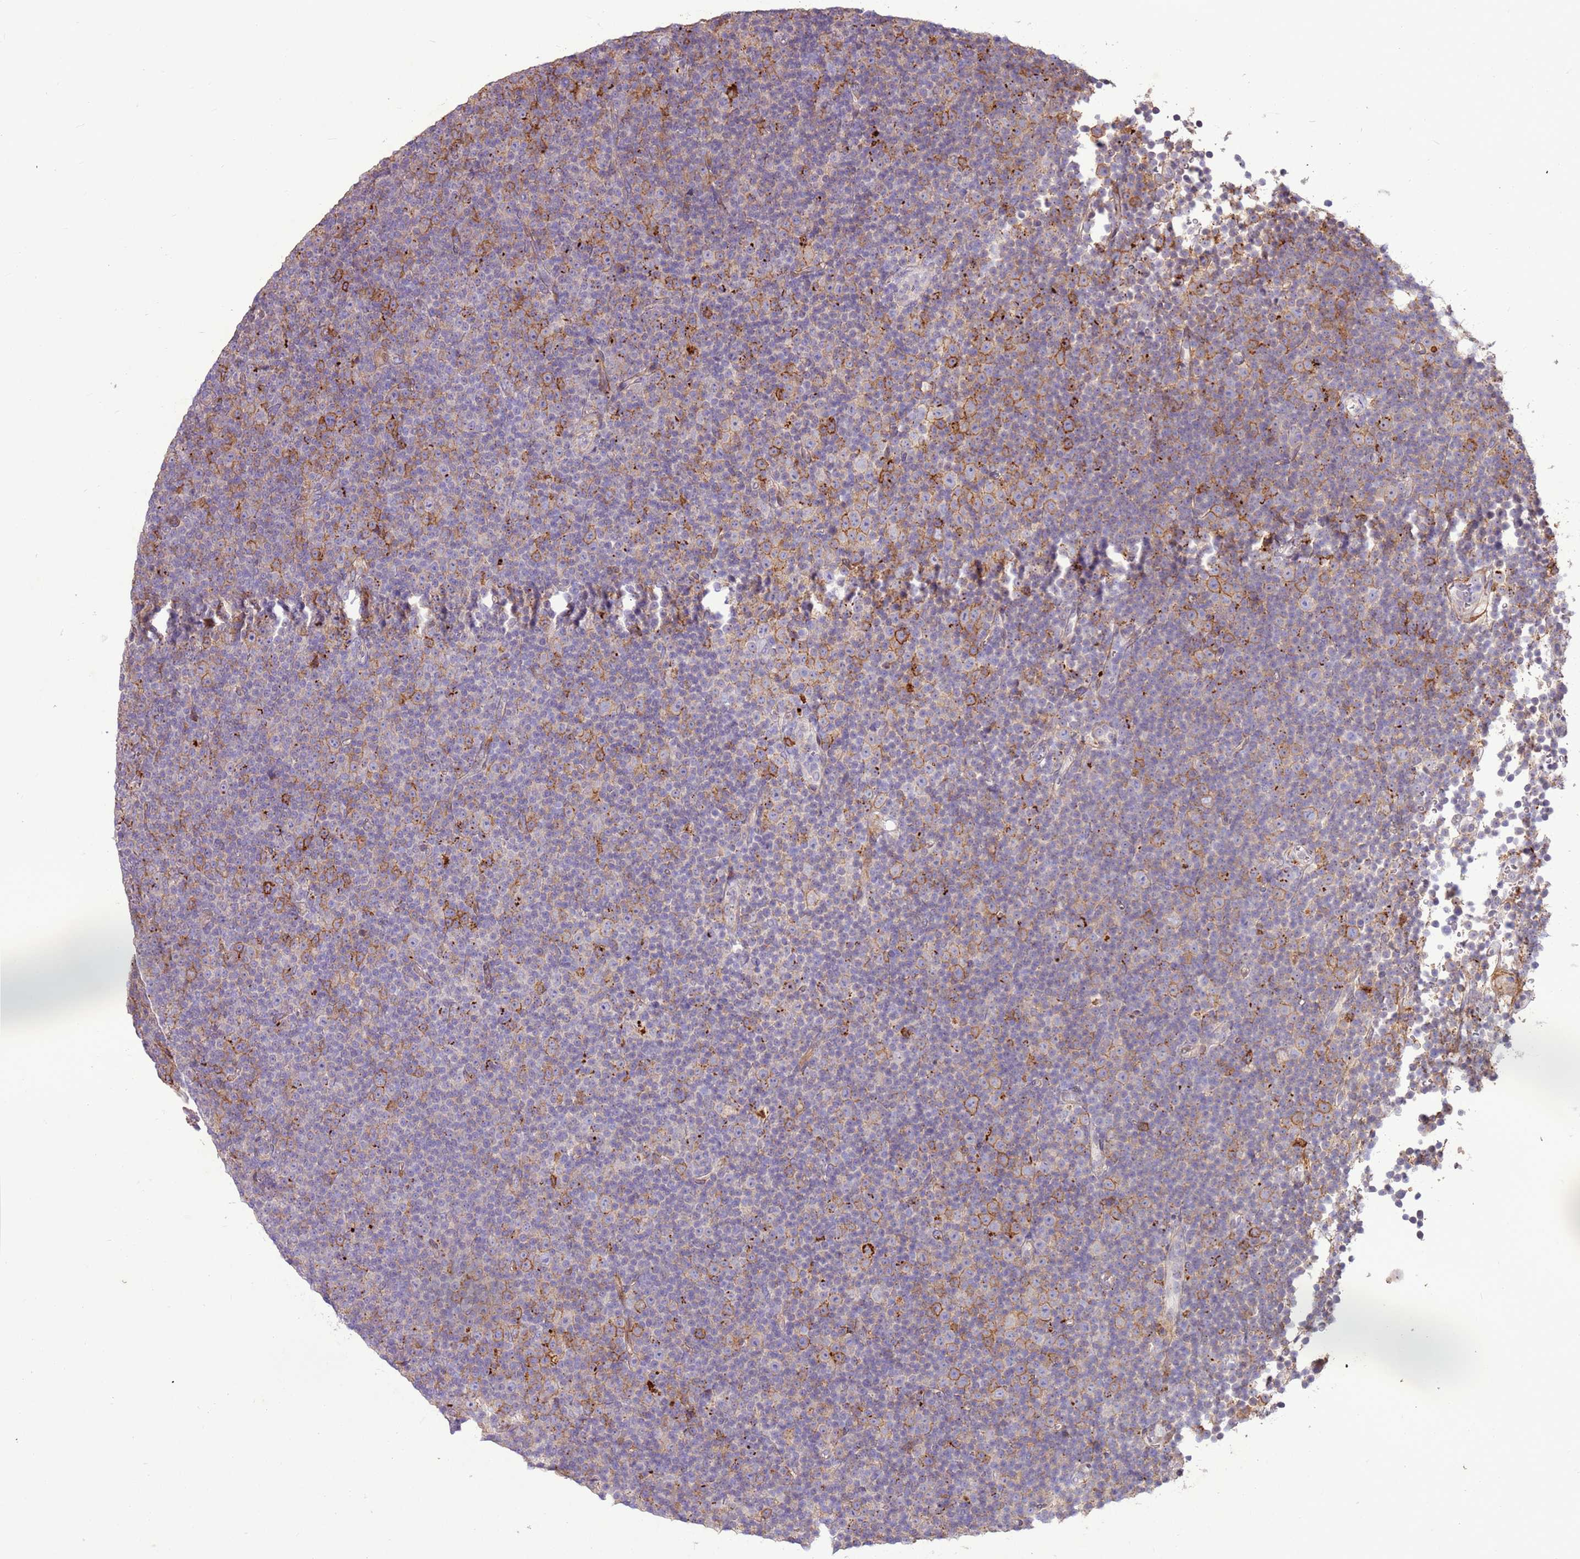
{"staining": {"intensity": "moderate", "quantity": "<25%", "location": "cytoplasmic/membranous"}, "tissue": "lymphoma", "cell_type": "Tumor cells", "image_type": "cancer", "snomed": [{"axis": "morphology", "description": "Malignant lymphoma, non-Hodgkin's type, Low grade"}, {"axis": "topography", "description": "Lymph node"}], "caption": "The photomicrograph shows immunohistochemical staining of malignant lymphoma, non-Hodgkin's type (low-grade). There is moderate cytoplasmic/membranous staining is present in about <25% of tumor cells. The protein is stained brown, and the nuclei are stained in blue (DAB IHC with brightfield microscopy, high magnification).", "gene": "LGI4", "patient": {"sex": "female", "age": 67}}